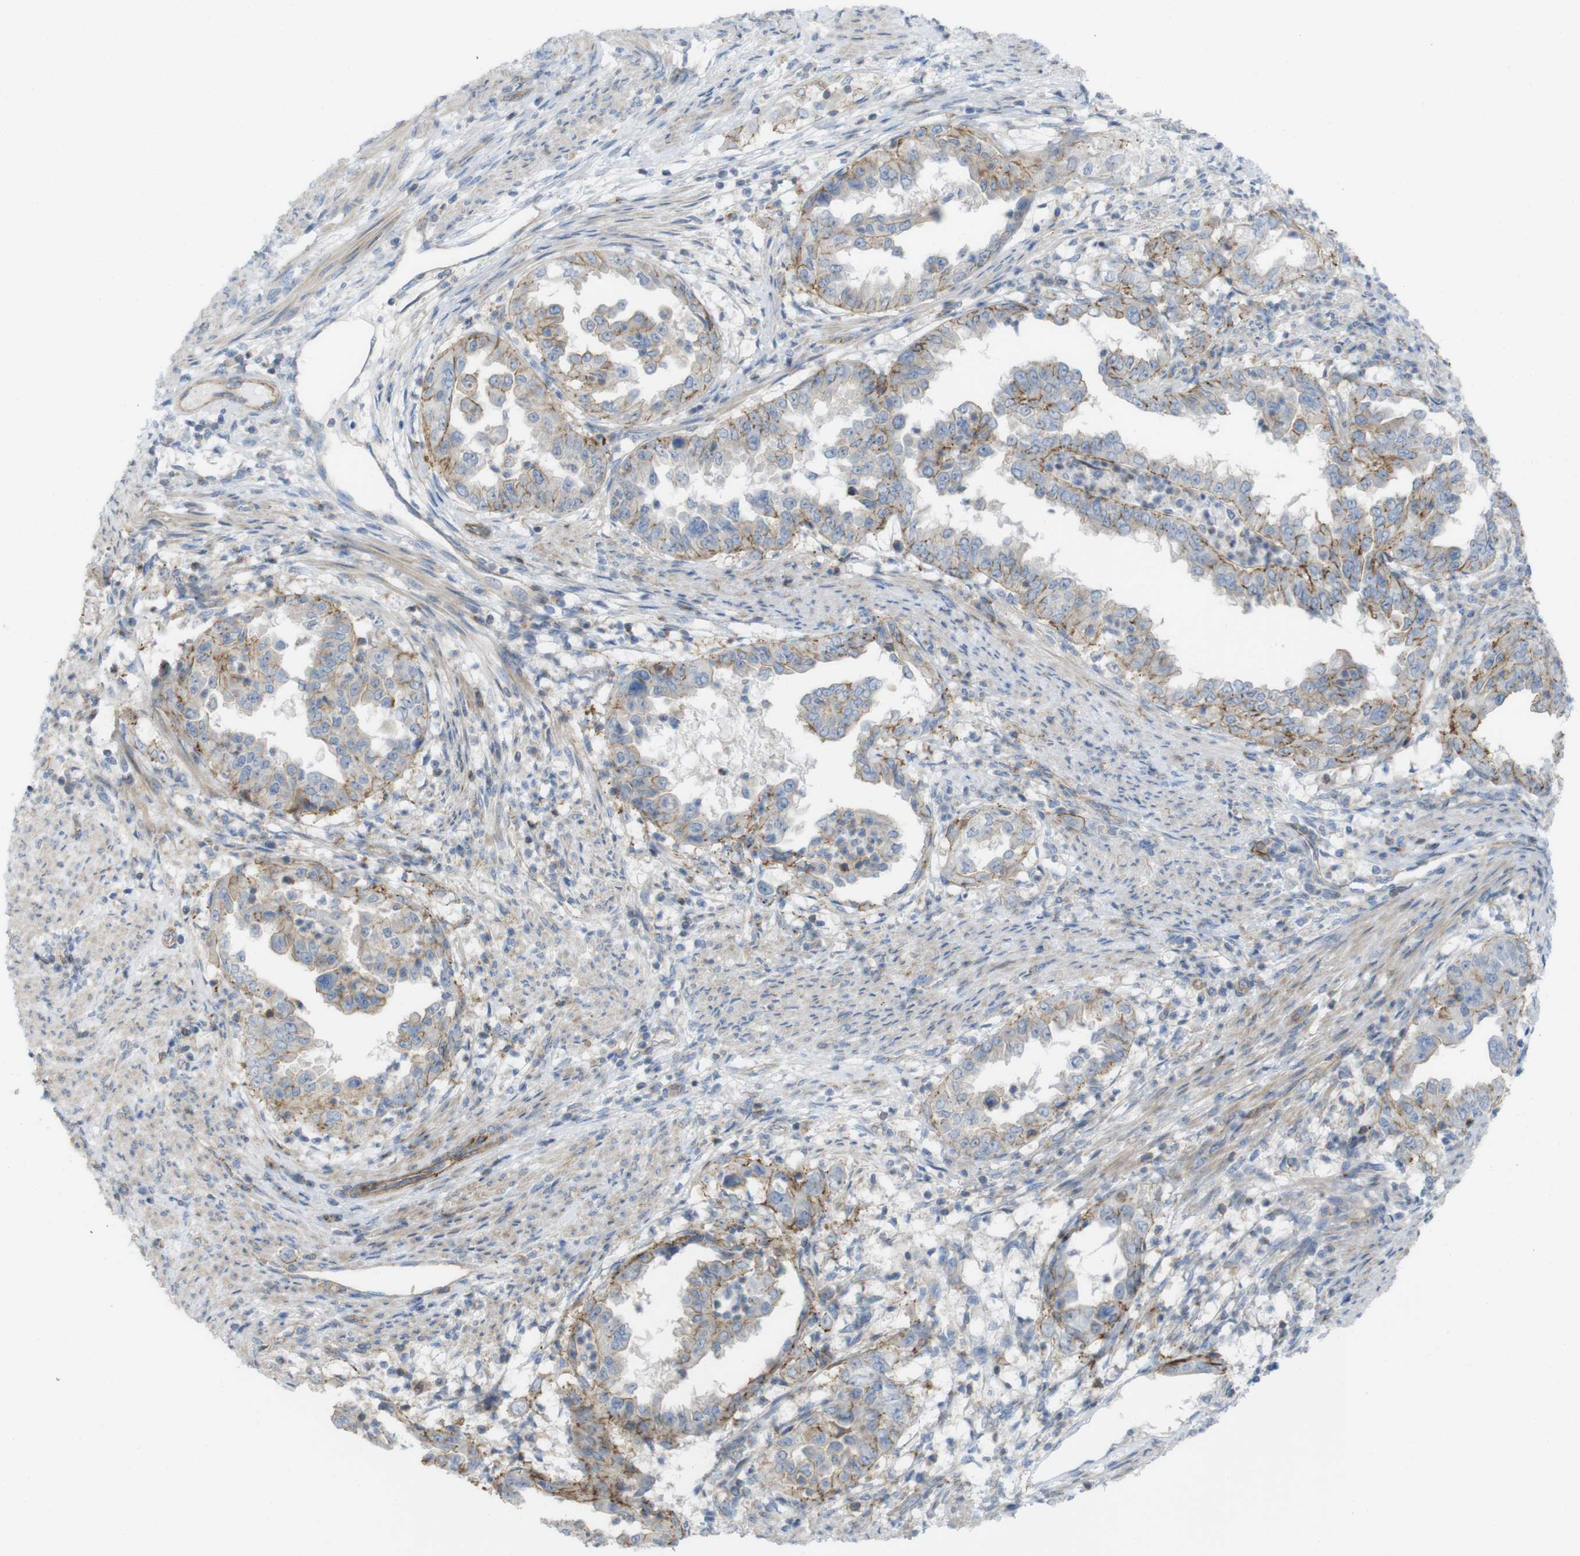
{"staining": {"intensity": "moderate", "quantity": "25%-75%", "location": "cytoplasmic/membranous"}, "tissue": "endometrial cancer", "cell_type": "Tumor cells", "image_type": "cancer", "snomed": [{"axis": "morphology", "description": "Adenocarcinoma, NOS"}, {"axis": "topography", "description": "Endometrium"}], "caption": "IHC image of human endometrial cancer (adenocarcinoma) stained for a protein (brown), which displays medium levels of moderate cytoplasmic/membranous staining in about 25%-75% of tumor cells.", "gene": "PREX2", "patient": {"sex": "female", "age": 85}}